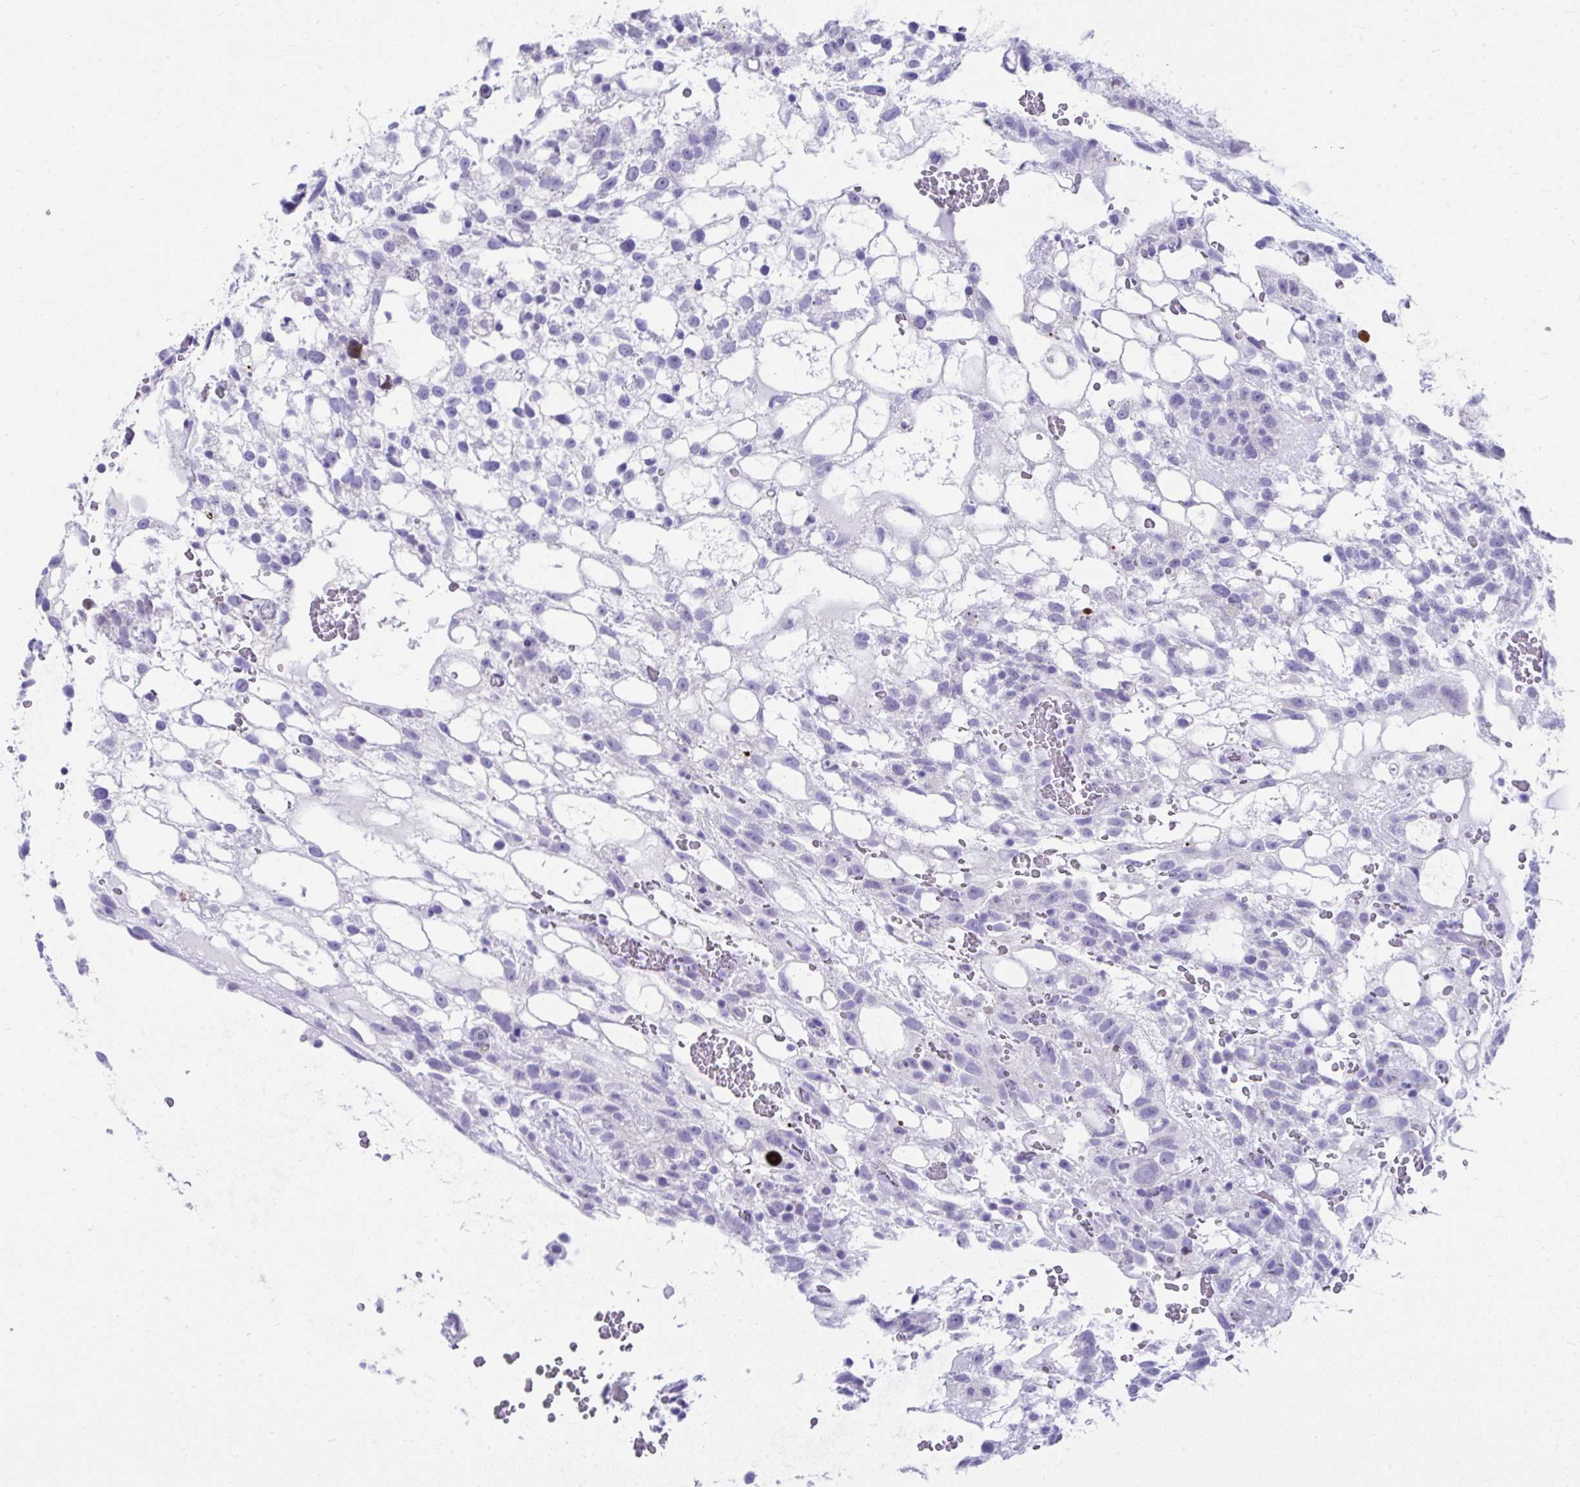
{"staining": {"intensity": "negative", "quantity": "none", "location": "none"}, "tissue": "testis cancer", "cell_type": "Tumor cells", "image_type": "cancer", "snomed": [{"axis": "morphology", "description": "Normal tissue, NOS"}, {"axis": "morphology", "description": "Carcinoma, Embryonal, NOS"}, {"axis": "topography", "description": "Testis"}], "caption": "Human testis cancer stained for a protein using IHC shows no positivity in tumor cells.", "gene": "ISL1", "patient": {"sex": "male", "age": 32}}